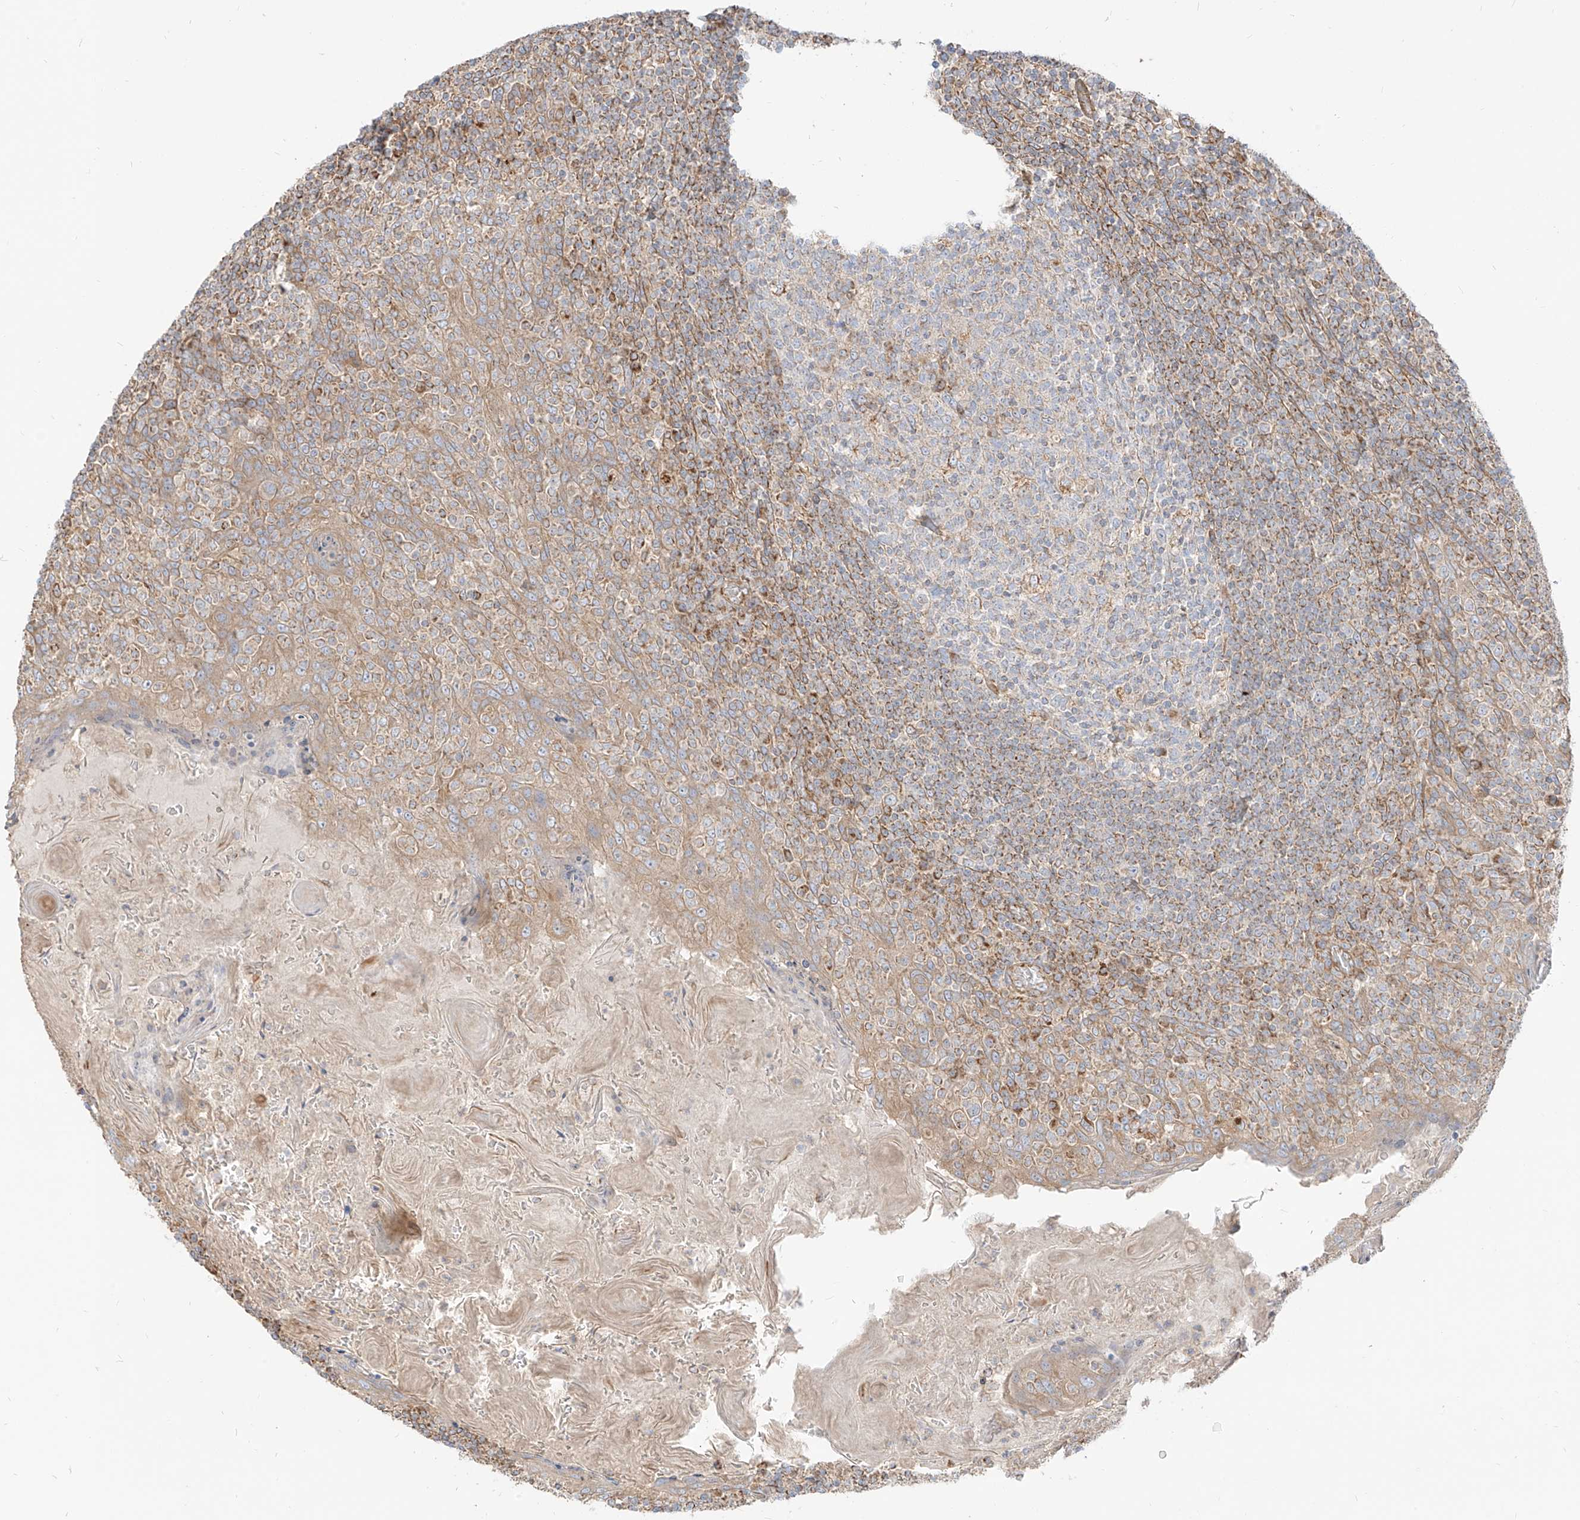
{"staining": {"intensity": "moderate", "quantity": "<25%", "location": "cytoplasmic/membranous"}, "tissue": "tonsil", "cell_type": "Germinal center cells", "image_type": "normal", "snomed": [{"axis": "morphology", "description": "Normal tissue, NOS"}, {"axis": "topography", "description": "Tonsil"}], "caption": "IHC photomicrograph of benign tonsil stained for a protein (brown), which shows low levels of moderate cytoplasmic/membranous positivity in about <25% of germinal center cells.", "gene": "PLCL1", "patient": {"sex": "female", "age": 19}}